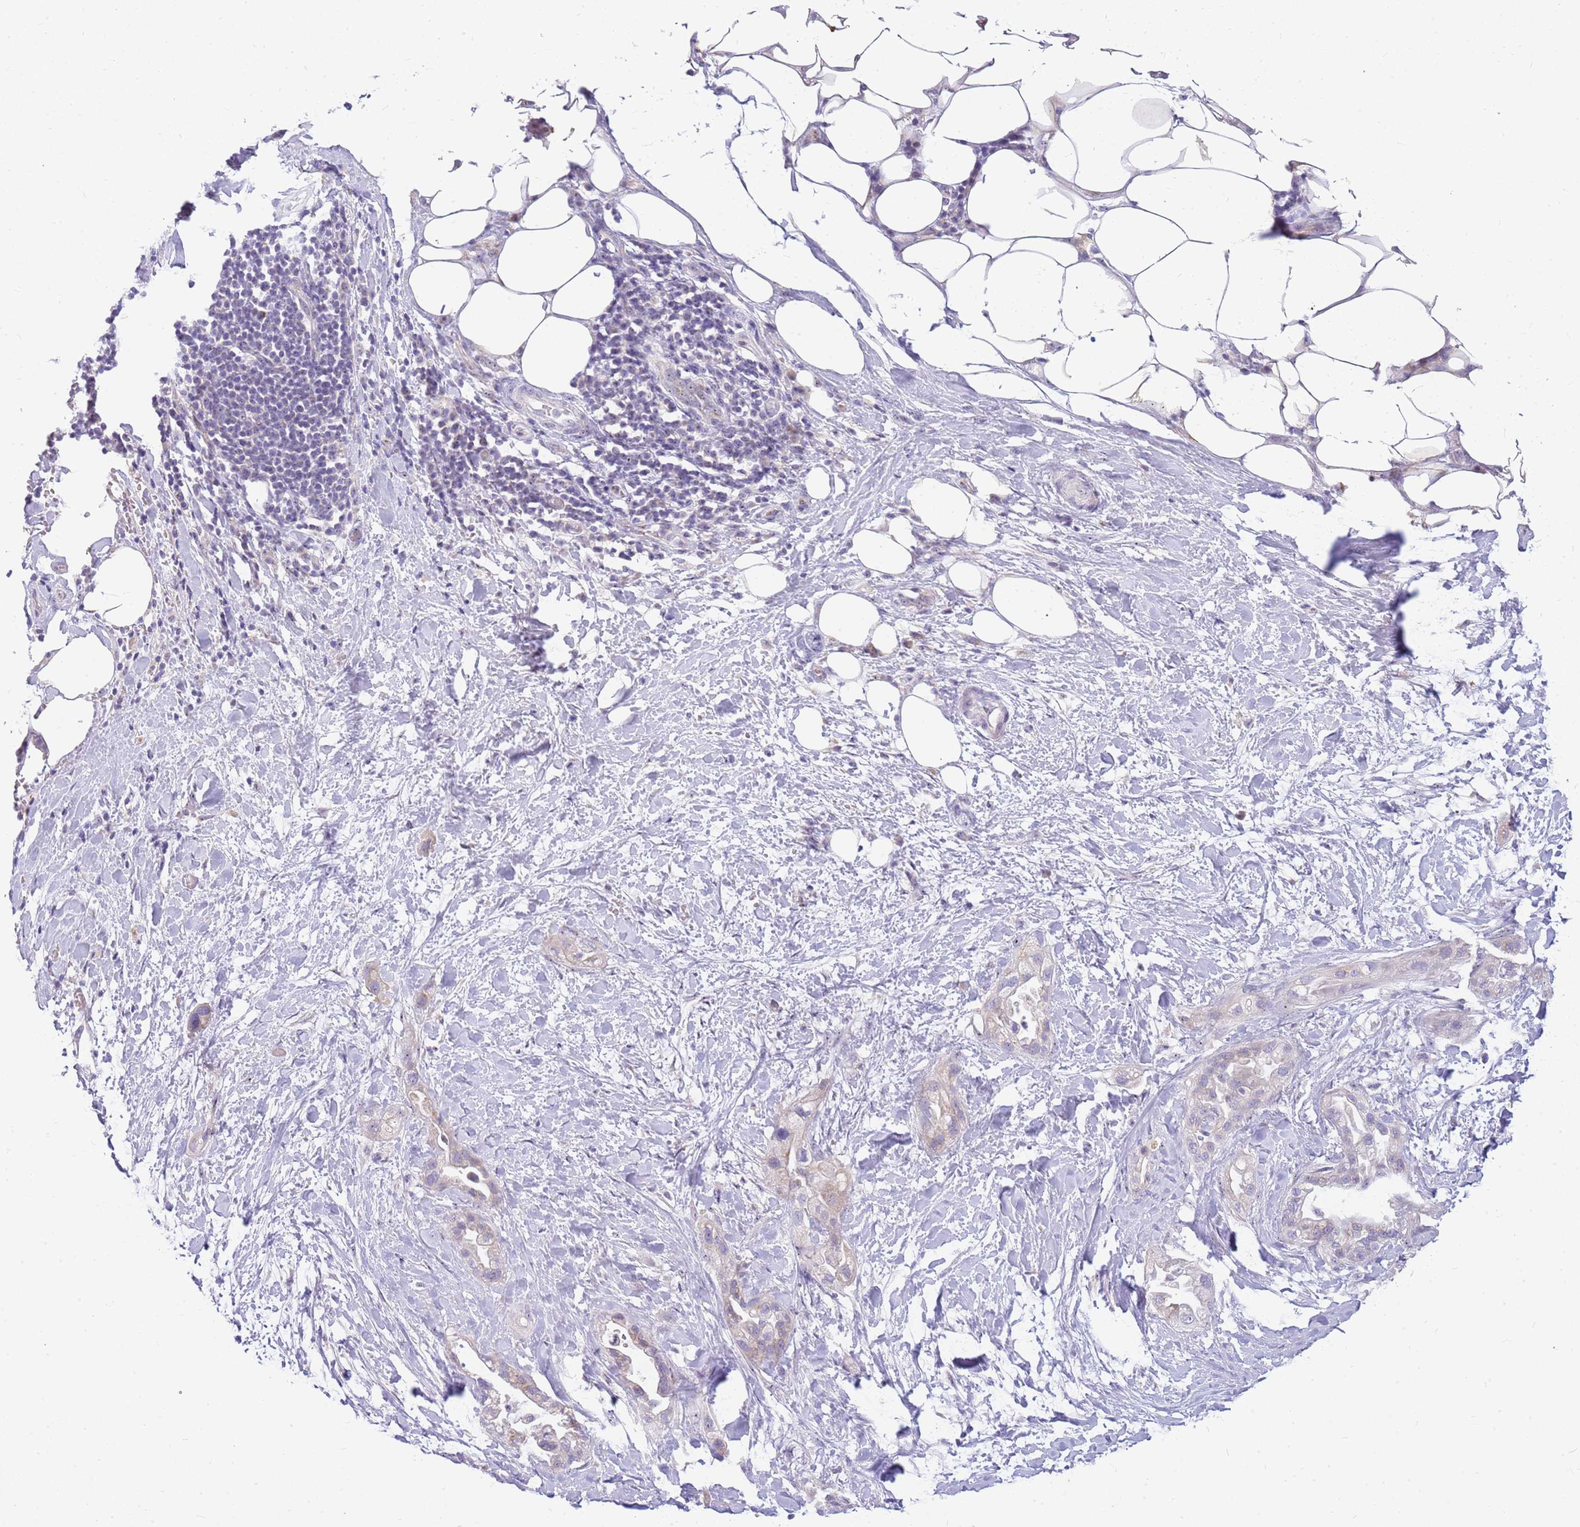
{"staining": {"intensity": "negative", "quantity": "none", "location": "none"}, "tissue": "pancreatic cancer", "cell_type": "Tumor cells", "image_type": "cancer", "snomed": [{"axis": "morphology", "description": "Adenocarcinoma, NOS"}, {"axis": "topography", "description": "Pancreas"}], "caption": "Tumor cells are negative for brown protein staining in pancreatic cancer (adenocarcinoma).", "gene": "DNAJA3", "patient": {"sex": "male", "age": 44}}